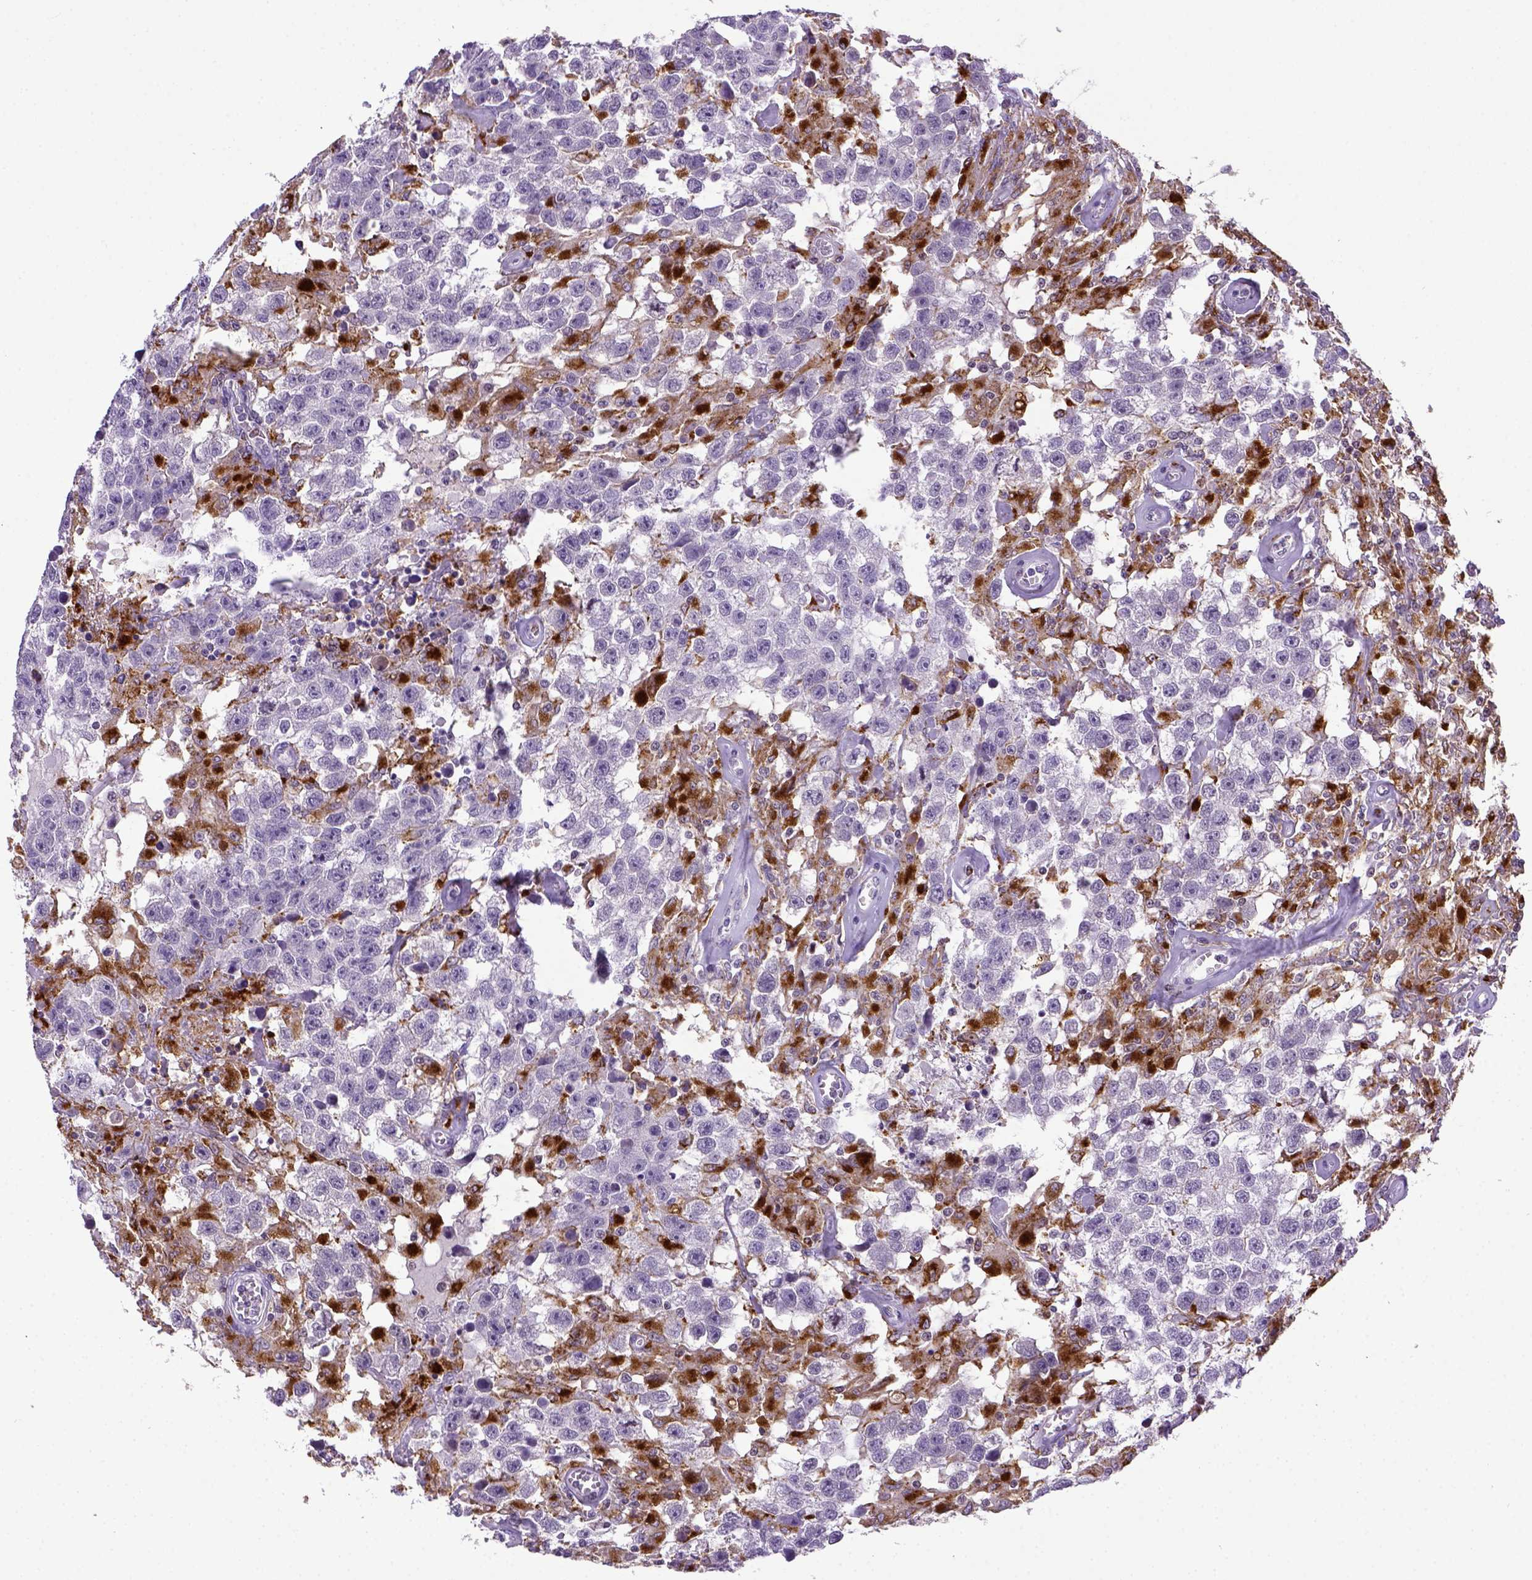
{"staining": {"intensity": "negative", "quantity": "none", "location": "none"}, "tissue": "testis cancer", "cell_type": "Tumor cells", "image_type": "cancer", "snomed": [{"axis": "morphology", "description": "Seminoma, NOS"}, {"axis": "topography", "description": "Testis"}], "caption": "Testis cancer stained for a protein using IHC demonstrates no positivity tumor cells.", "gene": "CD68", "patient": {"sex": "male", "age": 43}}